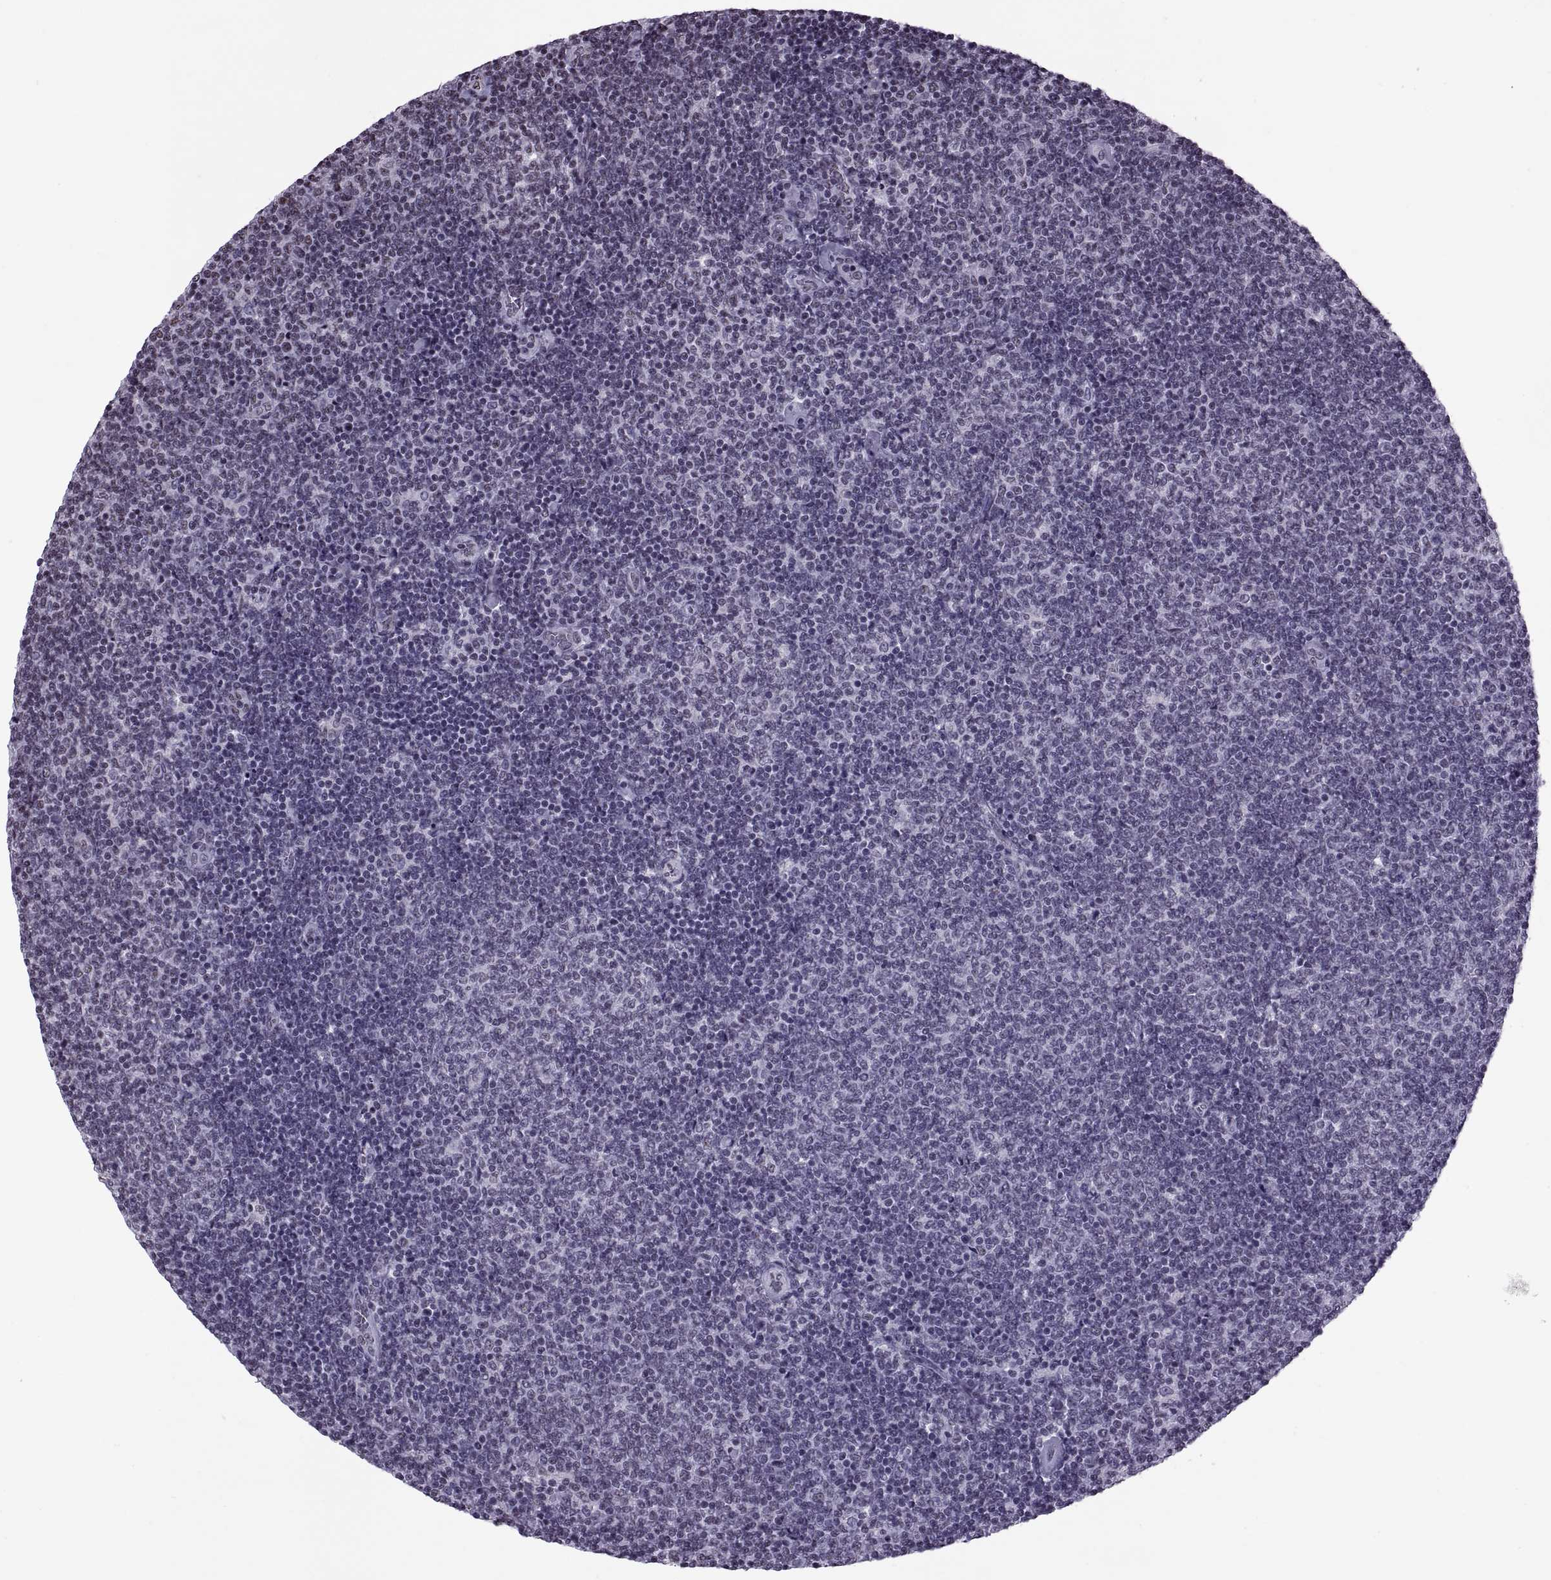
{"staining": {"intensity": "negative", "quantity": "none", "location": "none"}, "tissue": "lymphoma", "cell_type": "Tumor cells", "image_type": "cancer", "snomed": [{"axis": "morphology", "description": "Malignant lymphoma, non-Hodgkin's type, Low grade"}, {"axis": "topography", "description": "Lymph node"}], "caption": "This is a photomicrograph of immunohistochemistry (IHC) staining of low-grade malignant lymphoma, non-Hodgkin's type, which shows no positivity in tumor cells.", "gene": "MAGEA4", "patient": {"sex": "male", "age": 52}}